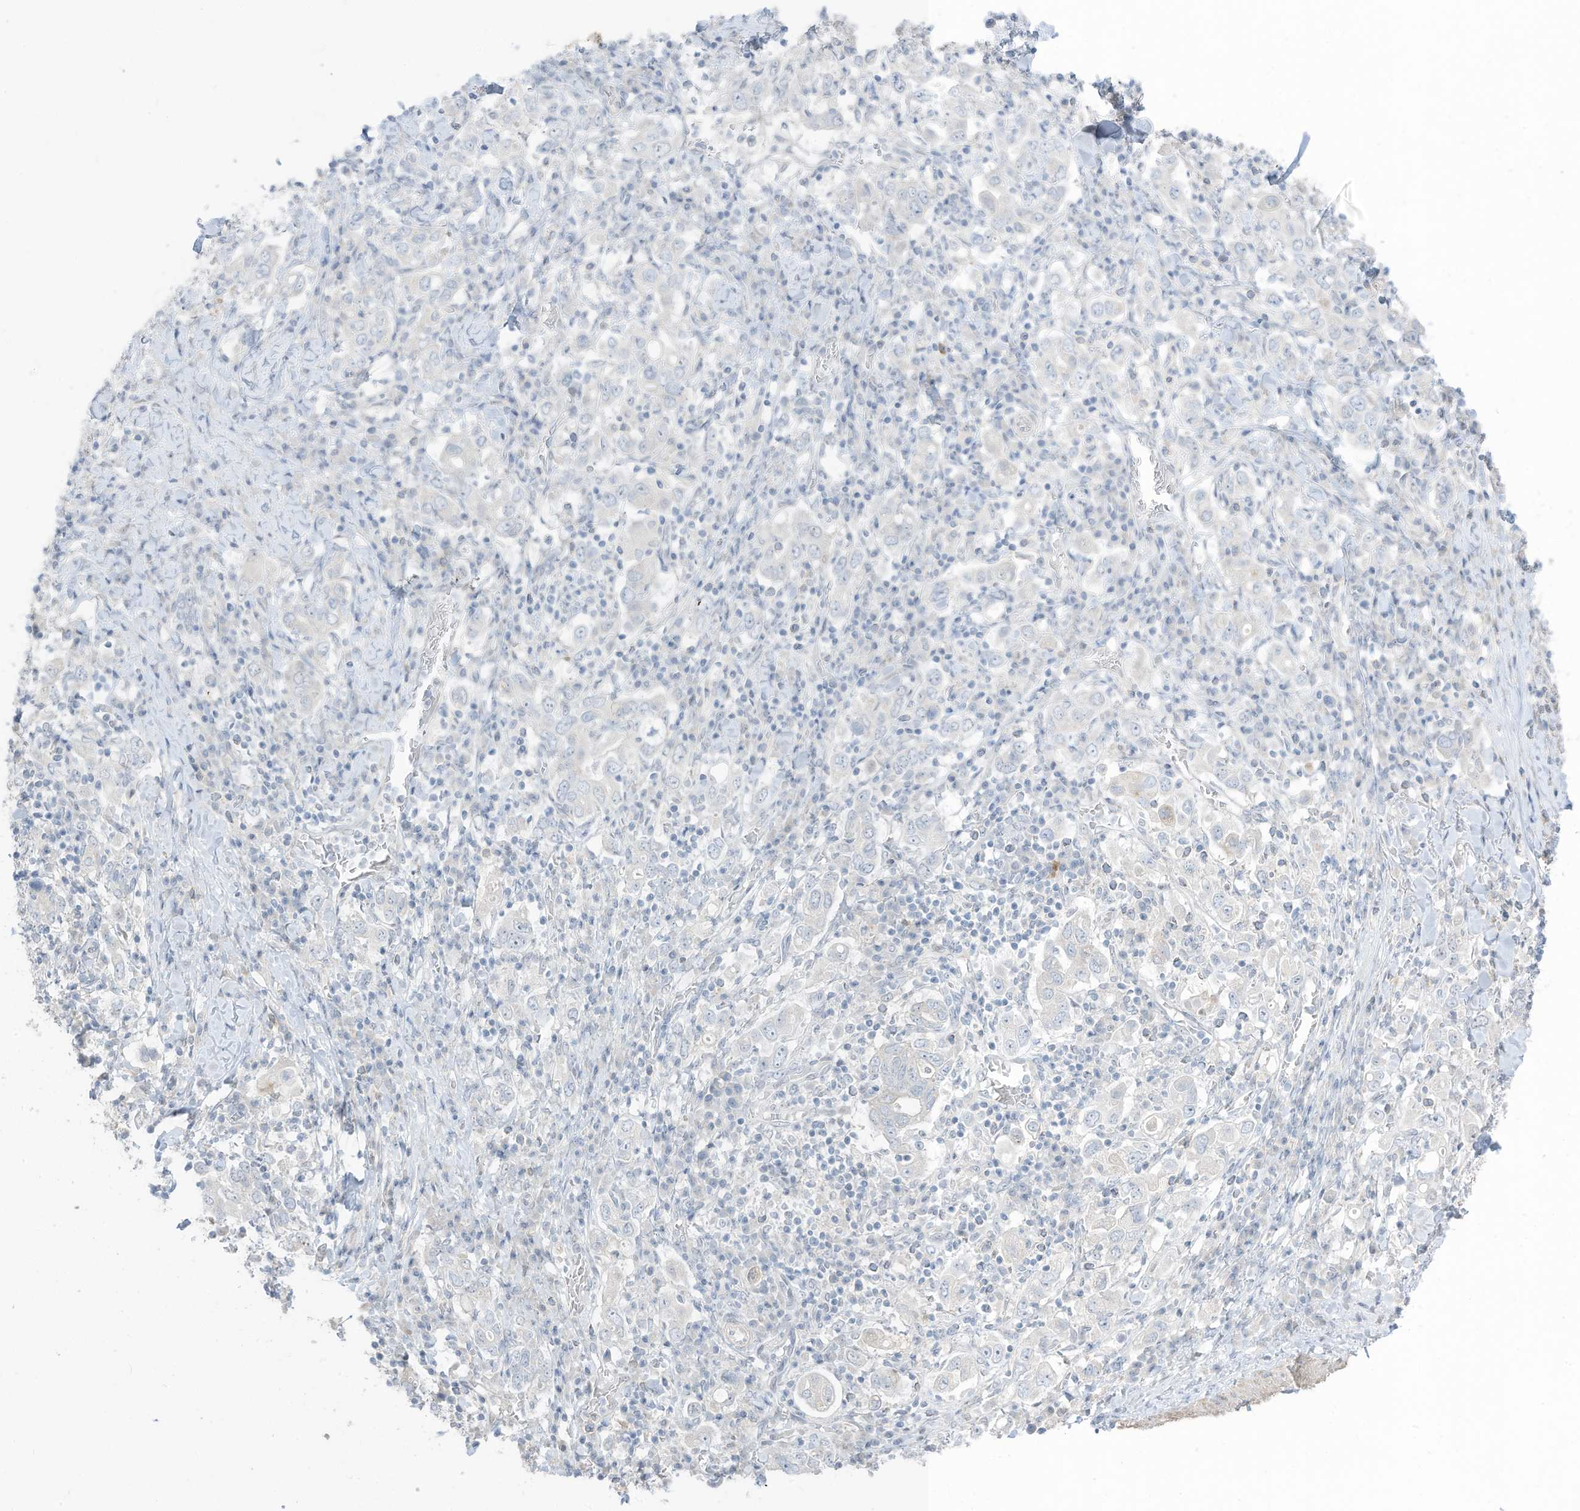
{"staining": {"intensity": "negative", "quantity": "none", "location": "none"}, "tissue": "stomach cancer", "cell_type": "Tumor cells", "image_type": "cancer", "snomed": [{"axis": "morphology", "description": "Adenocarcinoma, NOS"}, {"axis": "topography", "description": "Stomach, upper"}], "caption": "High power microscopy micrograph of an immunohistochemistry micrograph of adenocarcinoma (stomach), revealing no significant staining in tumor cells.", "gene": "ASPRV1", "patient": {"sex": "male", "age": 62}}